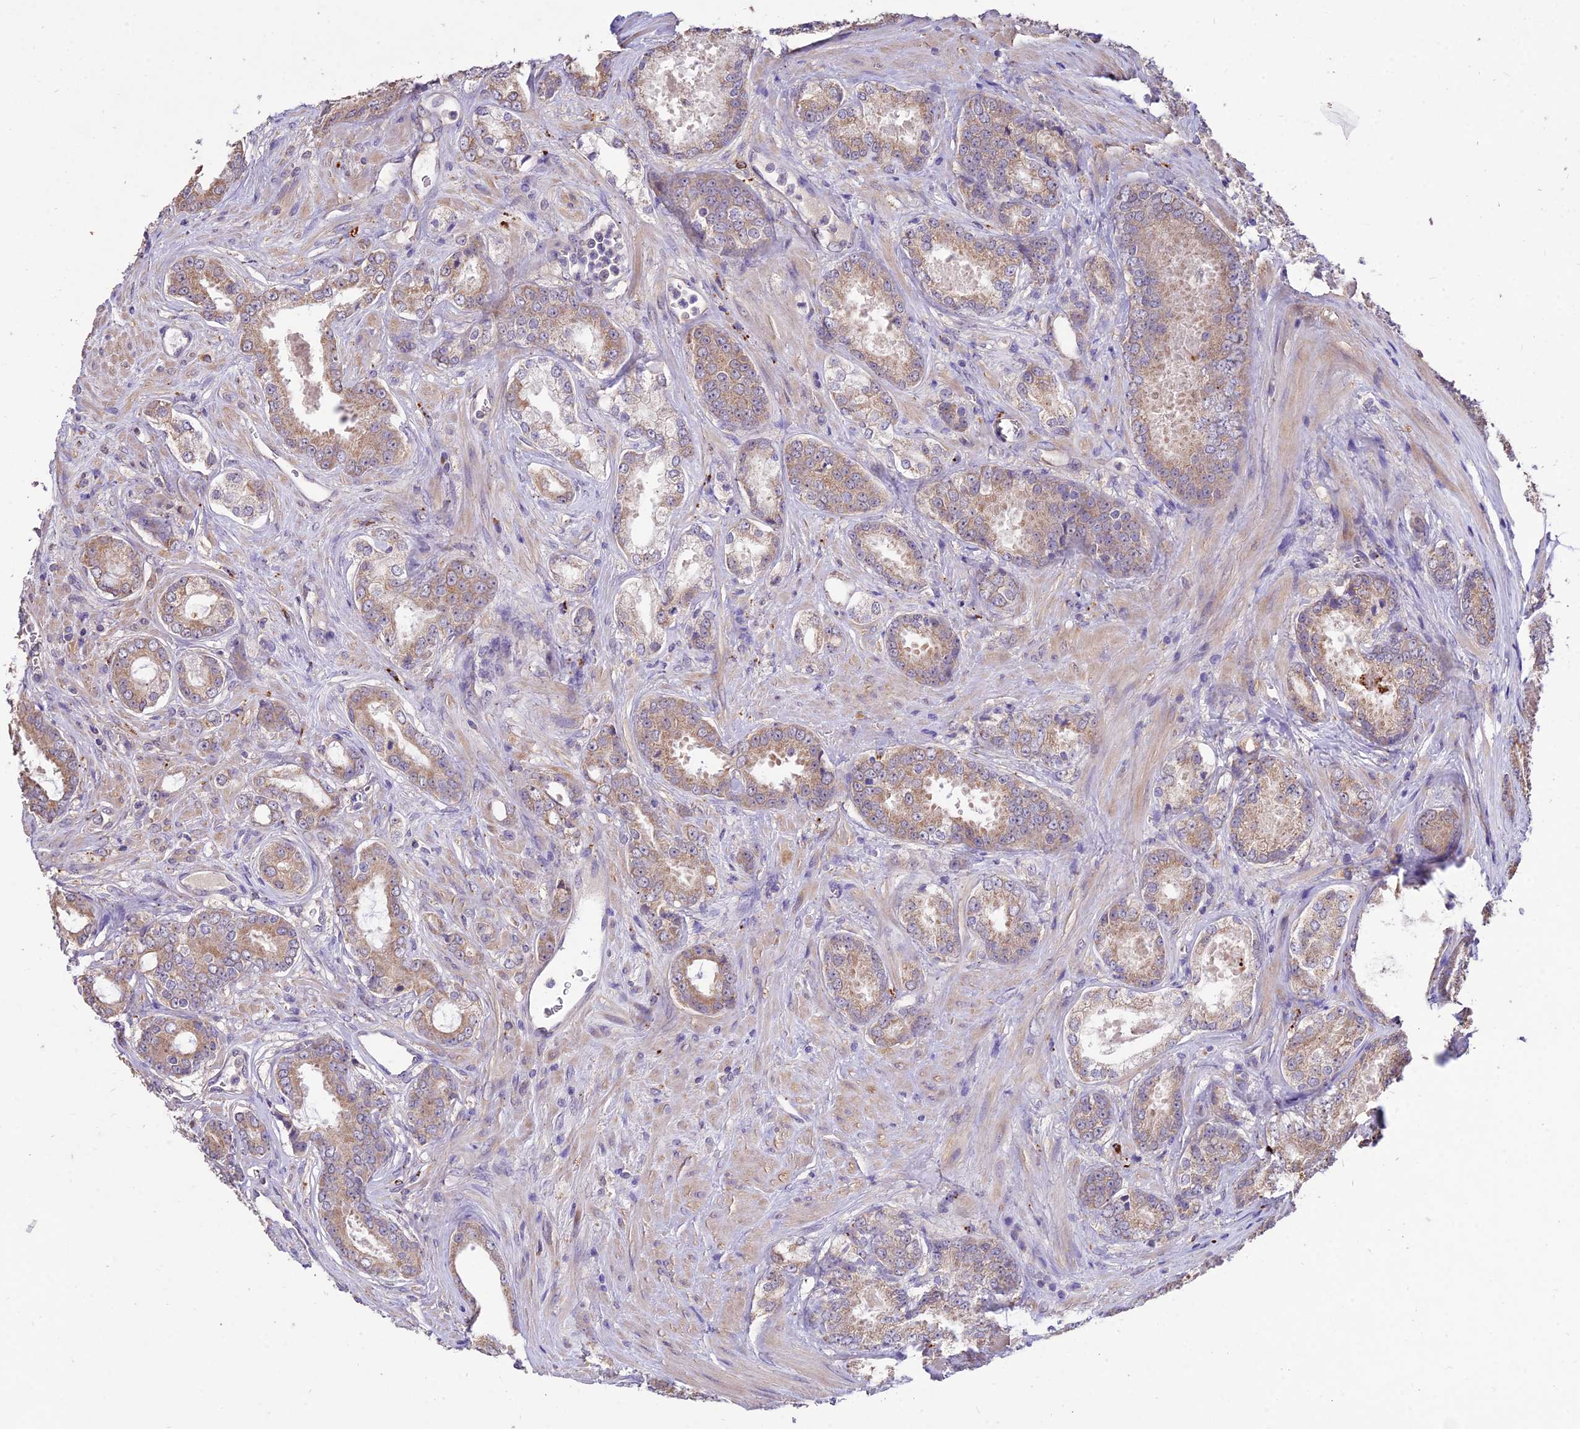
{"staining": {"intensity": "moderate", "quantity": "25%-75%", "location": "cytoplasmic/membranous"}, "tissue": "prostate cancer", "cell_type": "Tumor cells", "image_type": "cancer", "snomed": [{"axis": "morphology", "description": "Adenocarcinoma, Low grade"}, {"axis": "topography", "description": "Prostate"}], "caption": "Tumor cells demonstrate medium levels of moderate cytoplasmic/membranous staining in approximately 25%-75% of cells in low-grade adenocarcinoma (prostate). (DAB IHC, brown staining for protein, blue staining for nuclei).", "gene": "SDHD", "patient": {"sex": "male", "age": 68}}